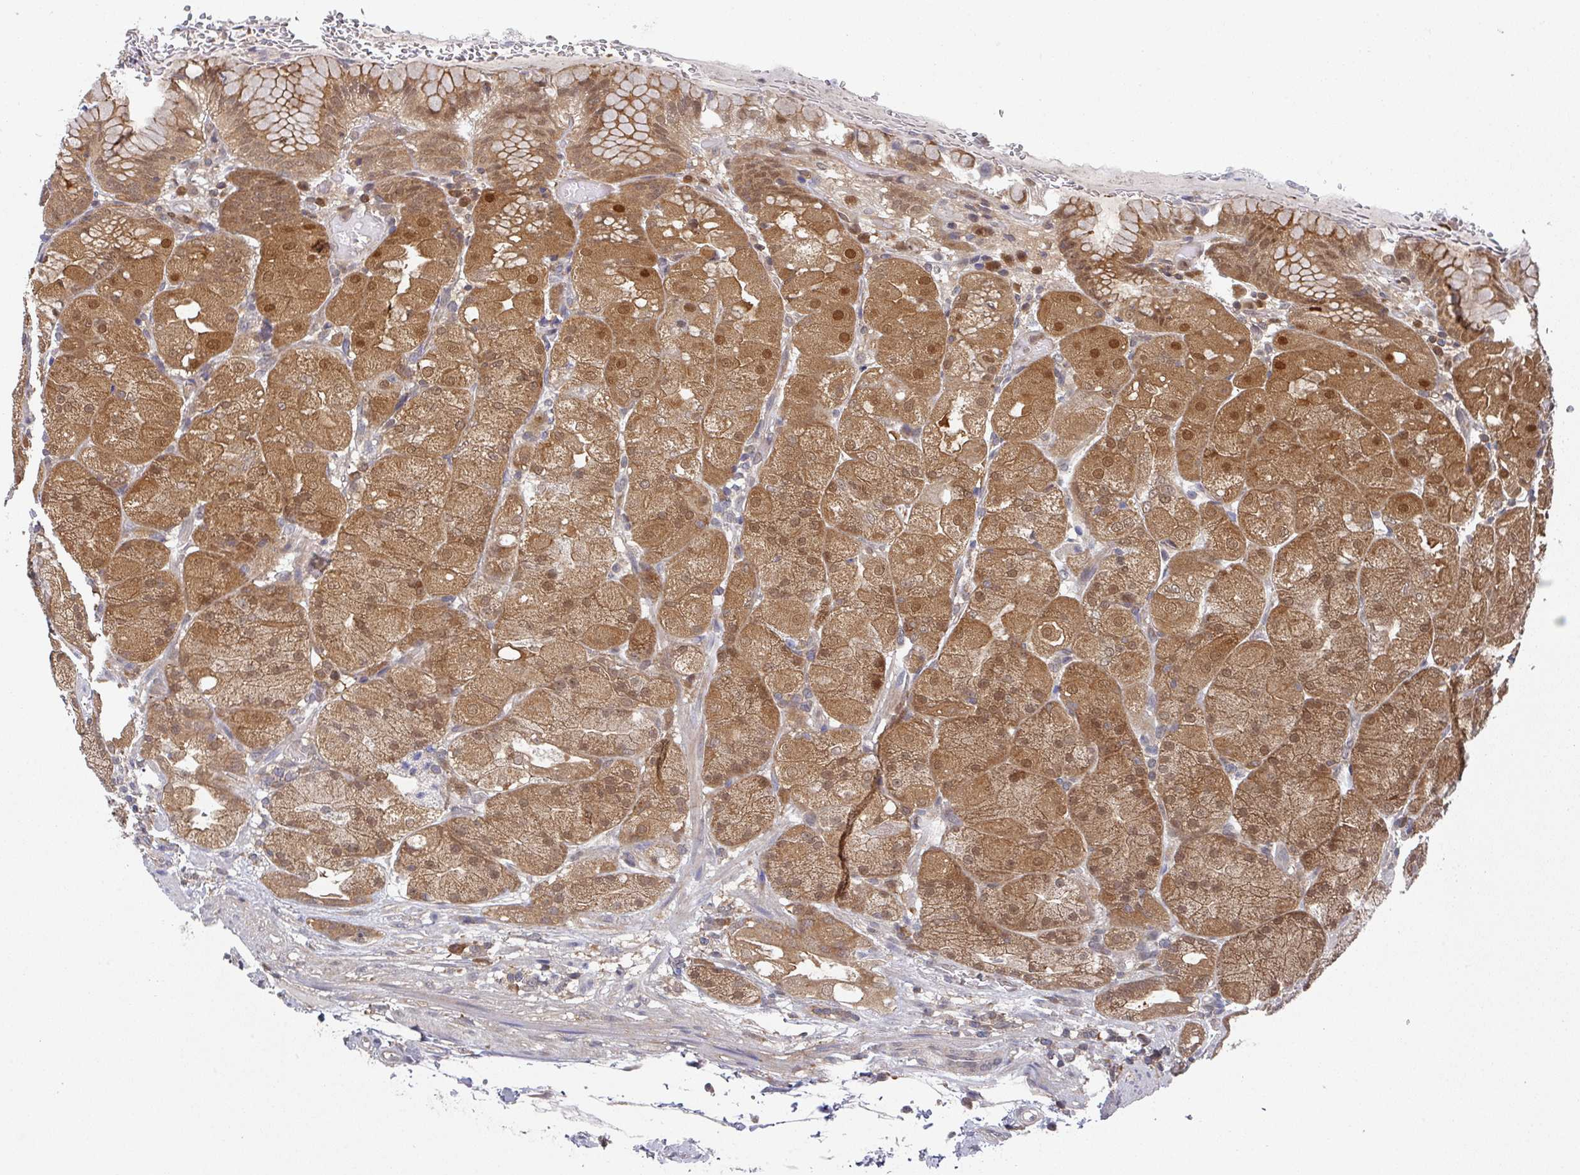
{"staining": {"intensity": "moderate", "quantity": ">75%", "location": "cytoplasmic/membranous,nuclear"}, "tissue": "stomach", "cell_type": "Glandular cells", "image_type": "normal", "snomed": [{"axis": "morphology", "description": "Normal tissue, NOS"}, {"axis": "topography", "description": "Stomach, upper"}, {"axis": "topography", "description": "Stomach, lower"}], "caption": "High-magnification brightfield microscopy of benign stomach stained with DAB (3,3'-diaminobenzidine) (brown) and counterstained with hematoxylin (blue). glandular cells exhibit moderate cytoplasmic/membranous,nuclear positivity is seen in about>75% of cells. The staining was performed using DAB (3,3'-diaminobenzidine) to visualize the protein expression in brown, while the nuclei were stained in blue with hematoxylin (Magnification: 20x).", "gene": "GOLGA7B", "patient": {"sex": "male", "age": 62}}